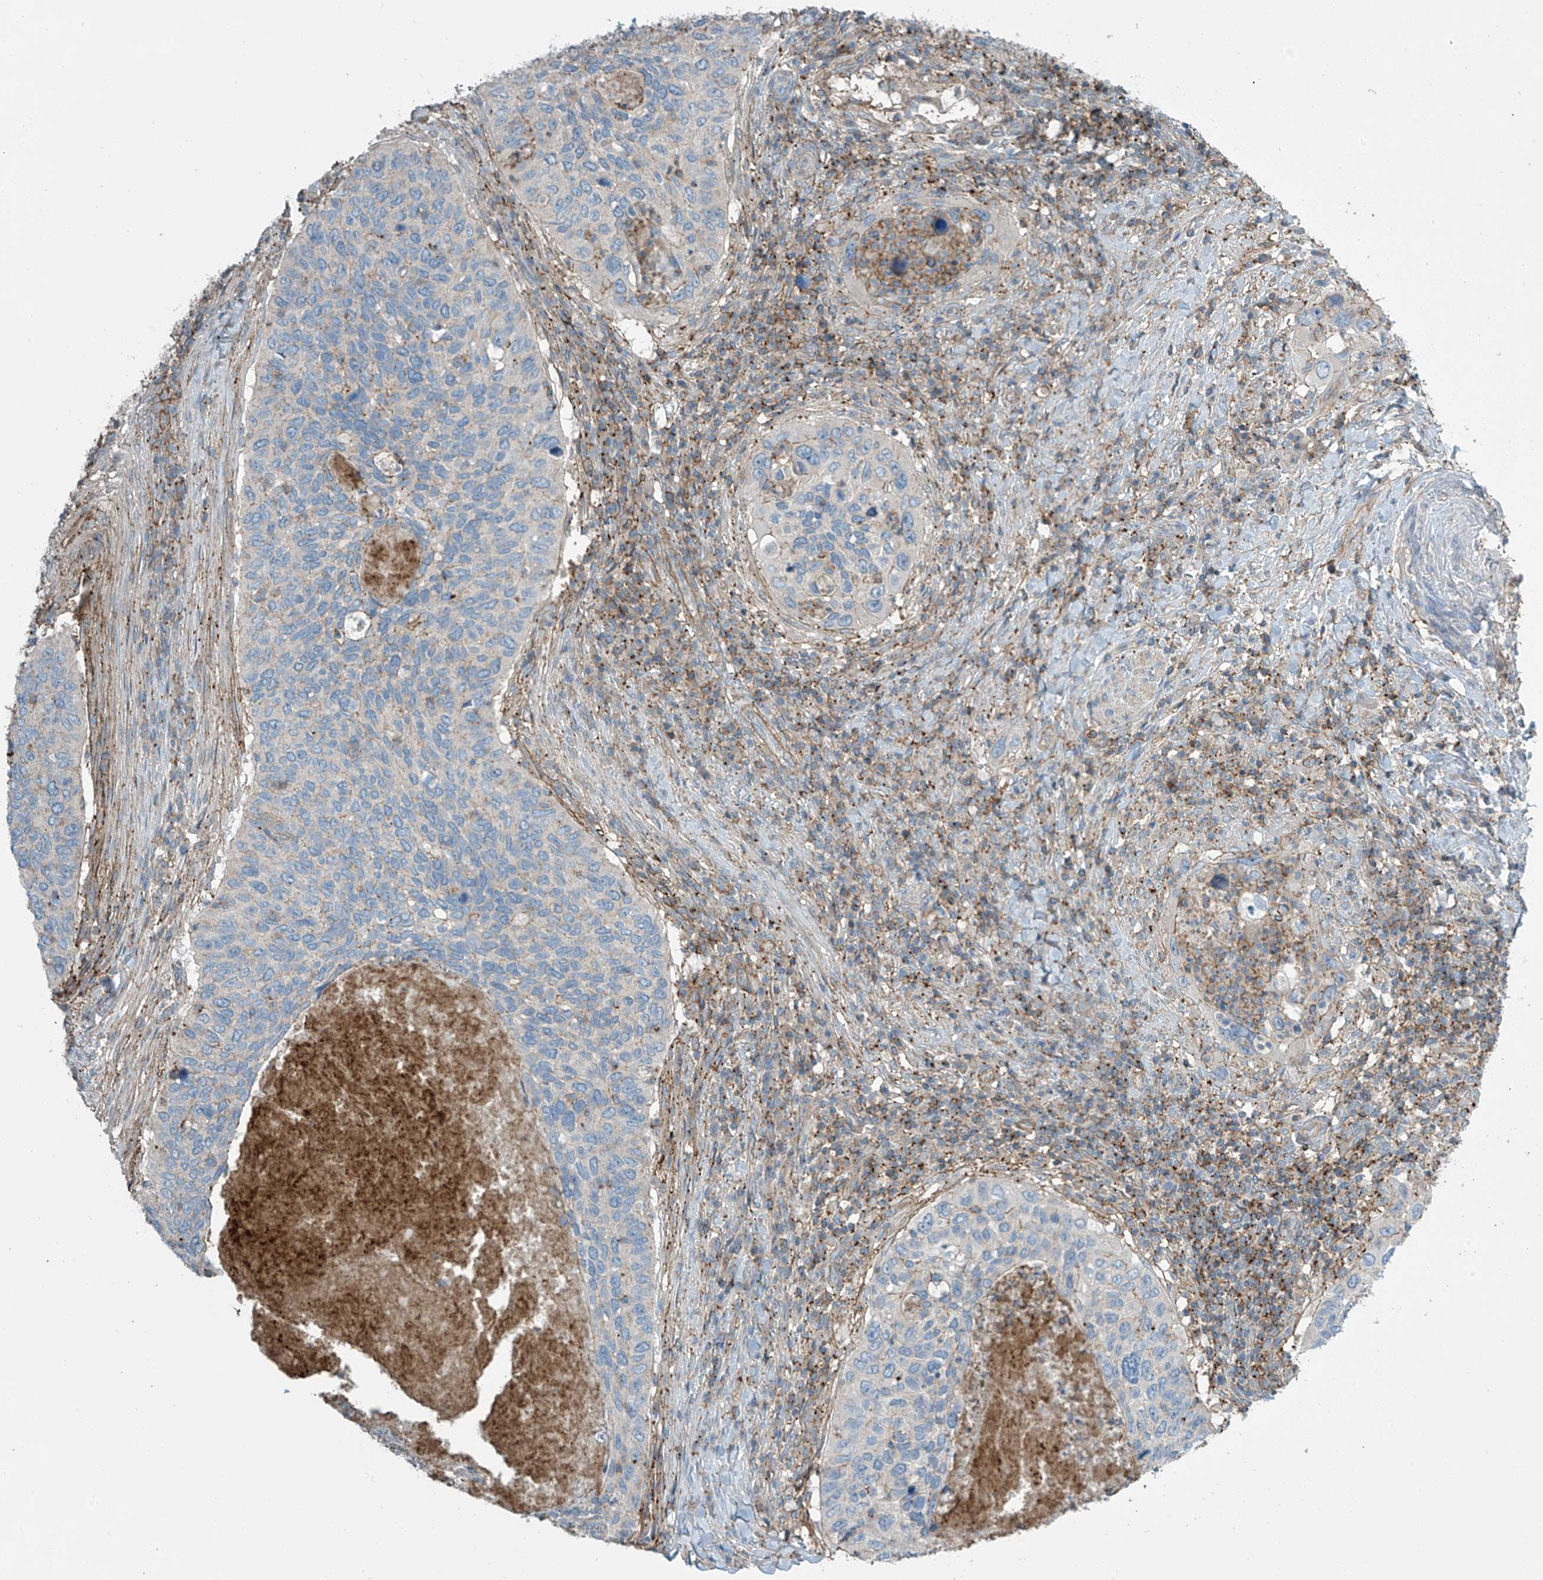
{"staining": {"intensity": "negative", "quantity": "none", "location": "none"}, "tissue": "cervical cancer", "cell_type": "Tumor cells", "image_type": "cancer", "snomed": [{"axis": "morphology", "description": "Squamous cell carcinoma, NOS"}, {"axis": "topography", "description": "Cervix"}], "caption": "Immunohistochemistry (IHC) image of human cervical cancer (squamous cell carcinoma) stained for a protein (brown), which shows no expression in tumor cells.", "gene": "SLC9A2", "patient": {"sex": "female", "age": 38}}